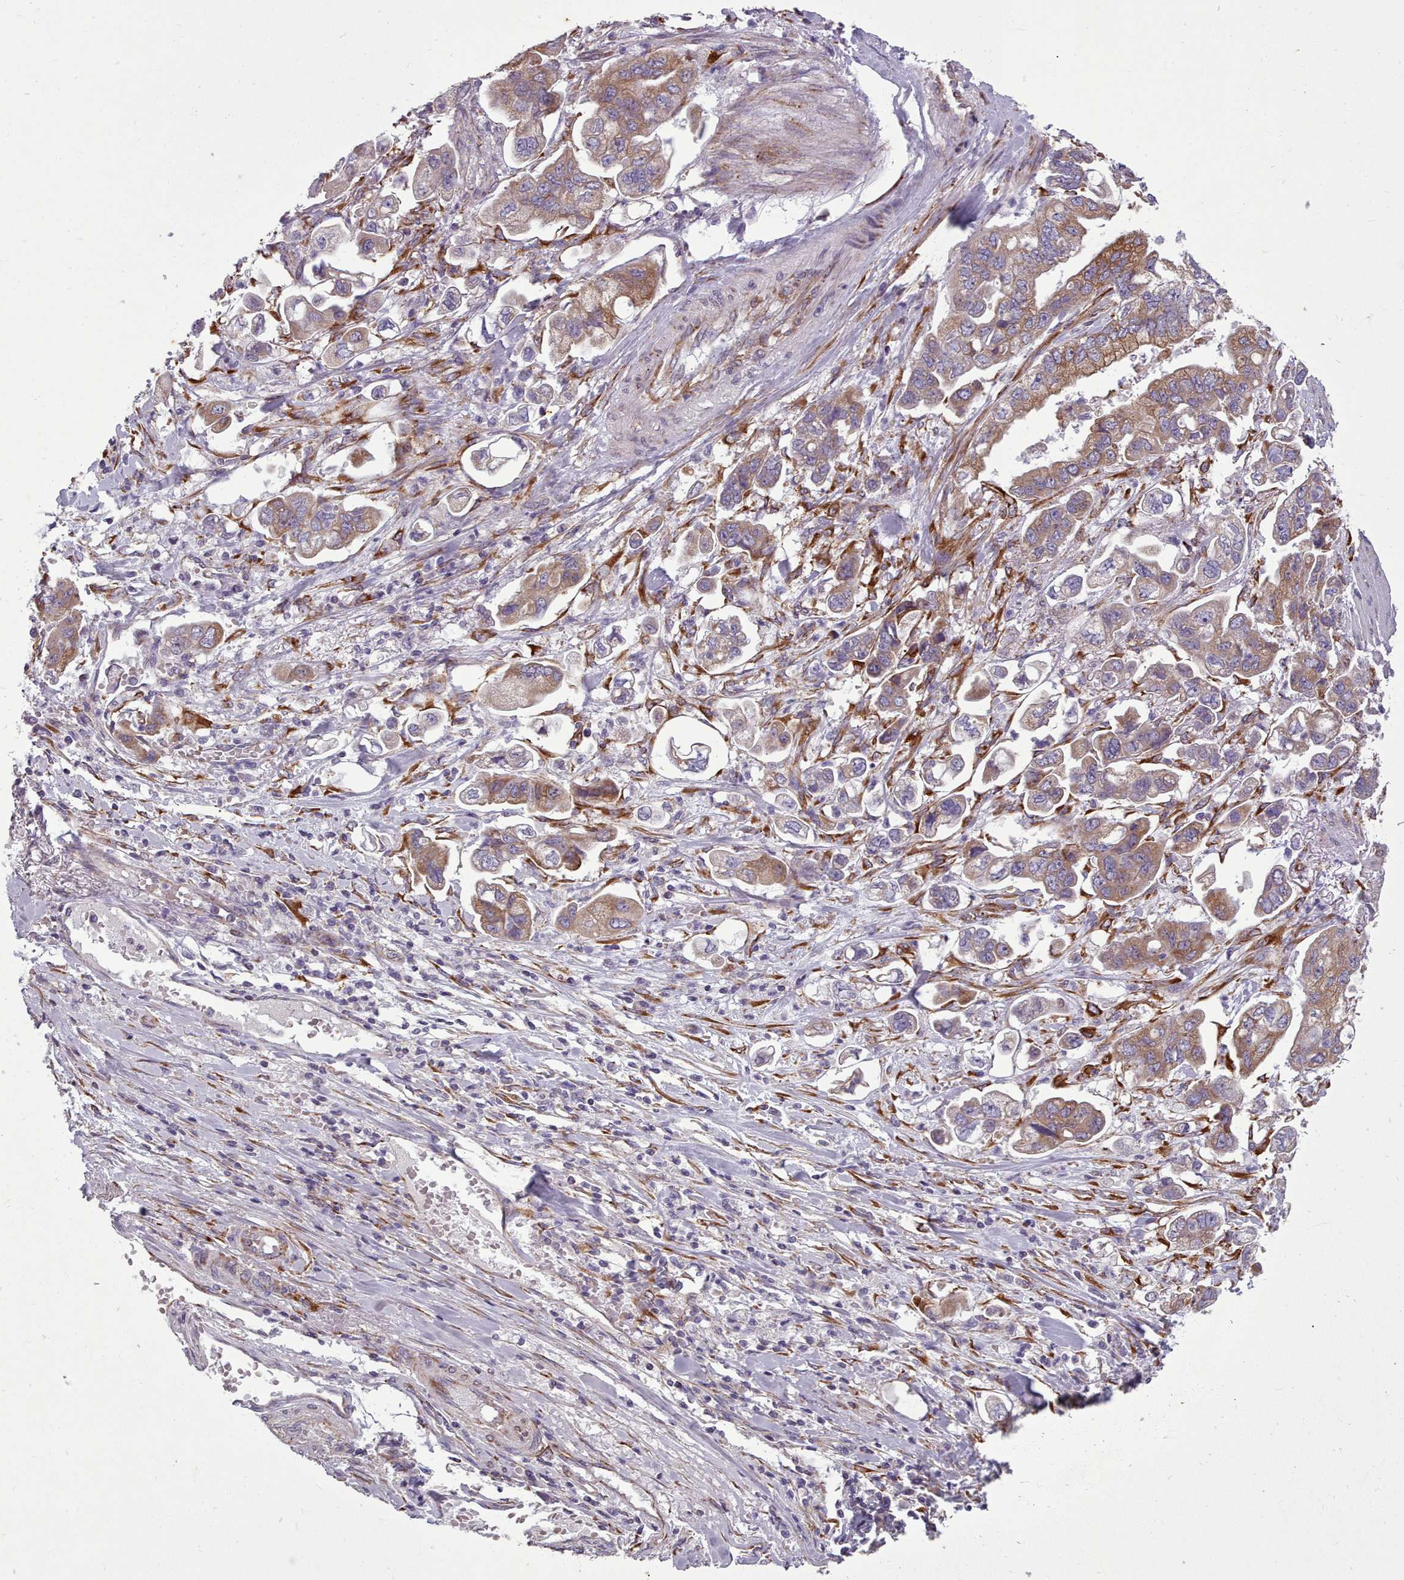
{"staining": {"intensity": "moderate", "quantity": "25%-75%", "location": "cytoplasmic/membranous"}, "tissue": "stomach cancer", "cell_type": "Tumor cells", "image_type": "cancer", "snomed": [{"axis": "morphology", "description": "Adenocarcinoma, NOS"}, {"axis": "topography", "description": "Stomach"}], "caption": "Moderate cytoplasmic/membranous expression is seen in about 25%-75% of tumor cells in stomach cancer.", "gene": "FKBP10", "patient": {"sex": "male", "age": 62}}